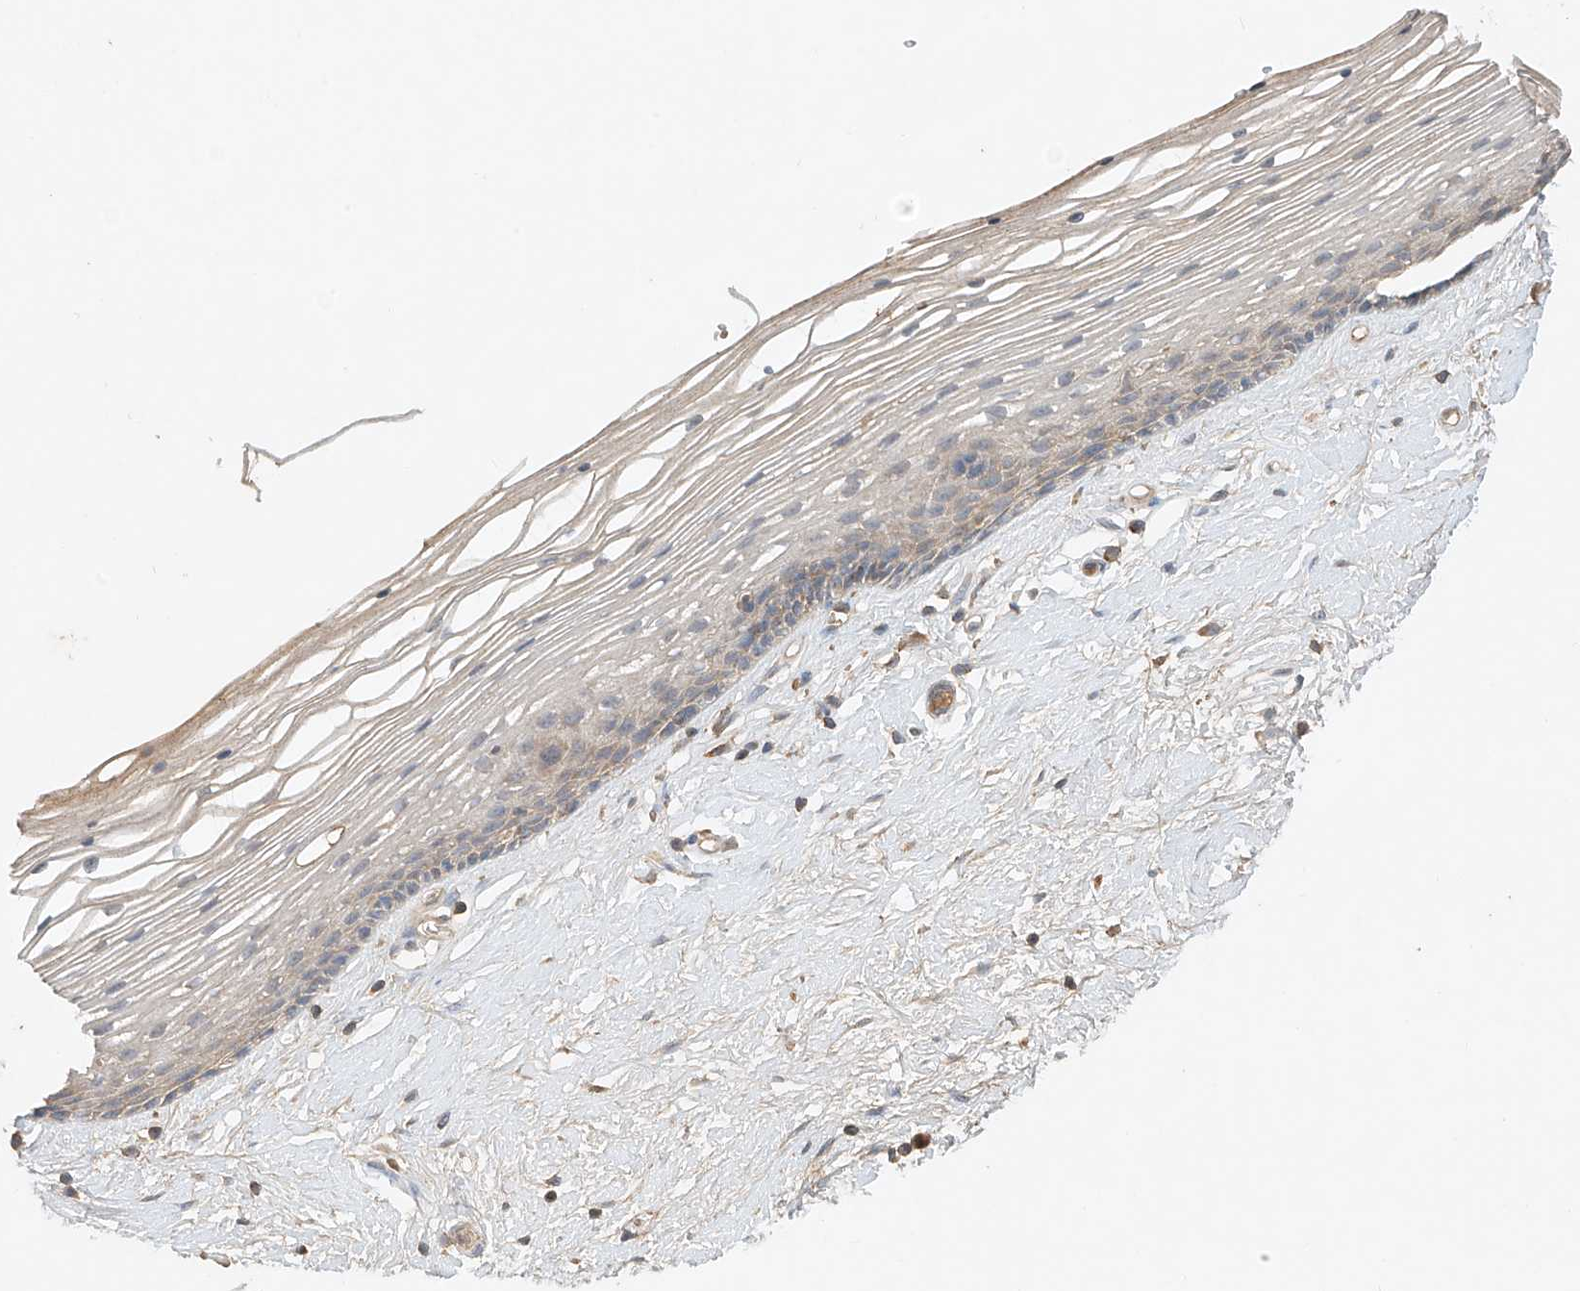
{"staining": {"intensity": "weak", "quantity": "<25%", "location": "cytoplasmic/membranous"}, "tissue": "vagina", "cell_type": "Squamous epithelial cells", "image_type": "normal", "snomed": [{"axis": "morphology", "description": "Normal tissue, NOS"}, {"axis": "topography", "description": "Vagina"}], "caption": "This histopathology image is of unremarkable vagina stained with immunohistochemistry to label a protein in brown with the nuclei are counter-stained blue. There is no positivity in squamous epithelial cells.", "gene": "GNB1L", "patient": {"sex": "female", "age": 46}}